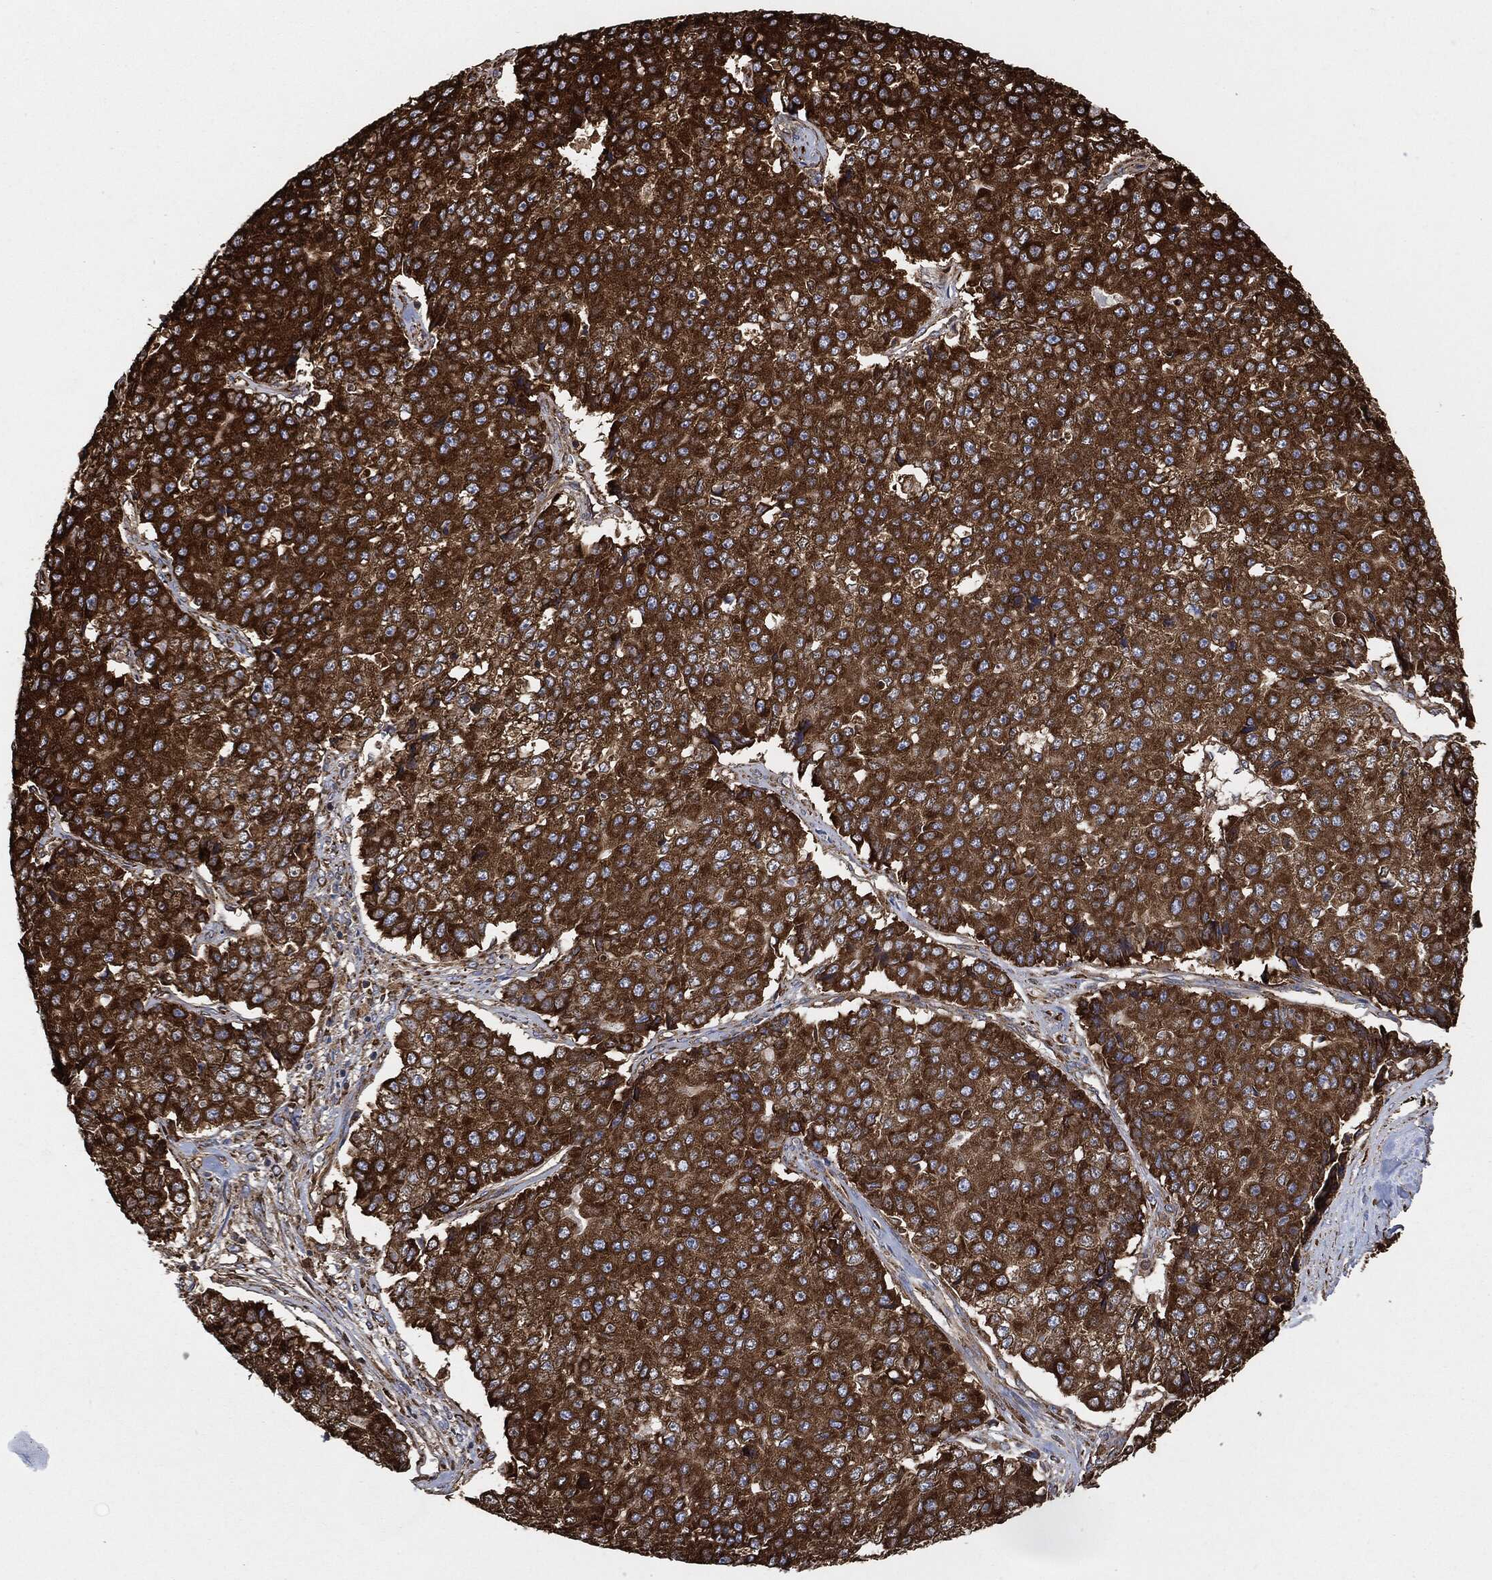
{"staining": {"intensity": "strong", "quantity": ">75%", "location": "cytoplasmic/membranous"}, "tissue": "pancreatic cancer", "cell_type": "Tumor cells", "image_type": "cancer", "snomed": [{"axis": "morphology", "description": "Normal tissue, NOS"}, {"axis": "morphology", "description": "Adenocarcinoma, NOS"}, {"axis": "topography", "description": "Pancreas"}, {"axis": "topography", "description": "Duodenum"}], "caption": "Tumor cells exhibit high levels of strong cytoplasmic/membranous positivity in about >75% of cells in pancreatic adenocarcinoma.", "gene": "AMFR", "patient": {"sex": "male", "age": 50}}